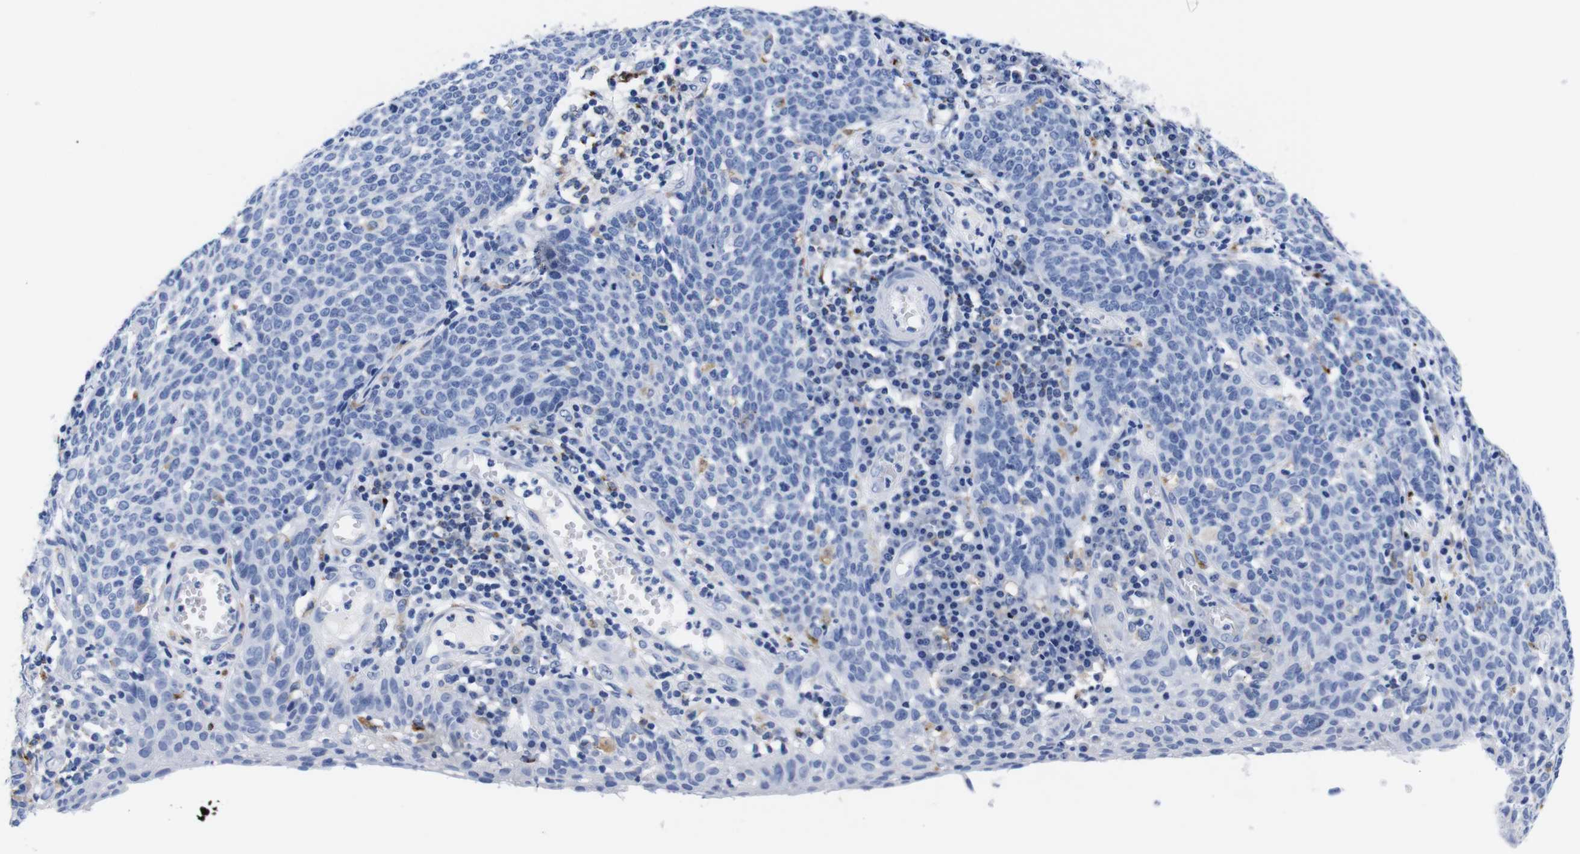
{"staining": {"intensity": "negative", "quantity": "none", "location": "none"}, "tissue": "cervical cancer", "cell_type": "Tumor cells", "image_type": "cancer", "snomed": [{"axis": "morphology", "description": "Squamous cell carcinoma, NOS"}, {"axis": "topography", "description": "Cervix"}], "caption": "A high-resolution photomicrograph shows immunohistochemistry (IHC) staining of cervical cancer, which exhibits no significant staining in tumor cells.", "gene": "HLA-DMB", "patient": {"sex": "female", "age": 34}}